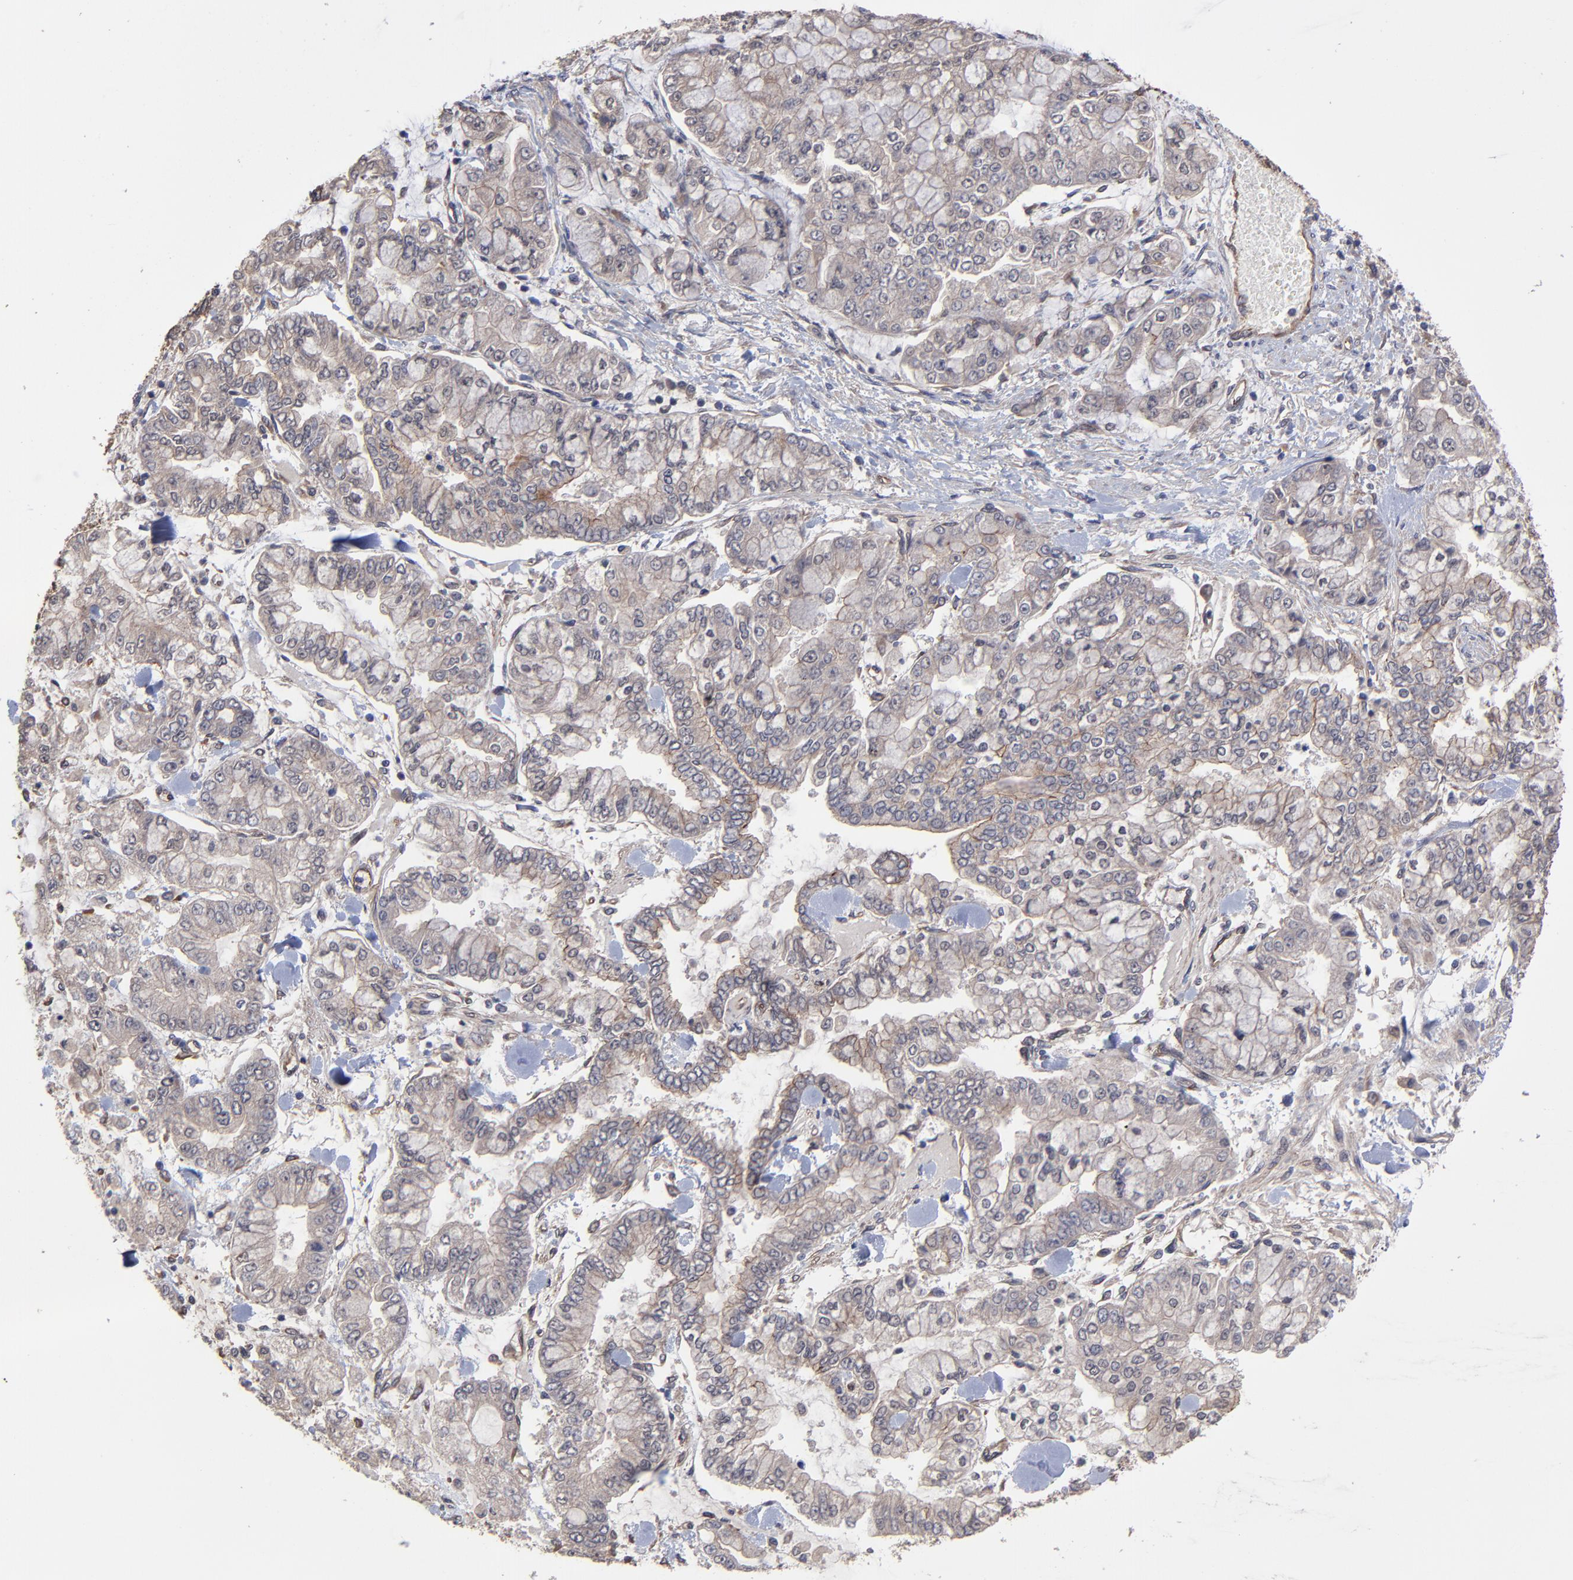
{"staining": {"intensity": "weak", "quantity": "25%-75%", "location": "cytoplasmic/membranous"}, "tissue": "stomach cancer", "cell_type": "Tumor cells", "image_type": "cancer", "snomed": [{"axis": "morphology", "description": "Normal tissue, NOS"}, {"axis": "morphology", "description": "Adenocarcinoma, NOS"}, {"axis": "topography", "description": "Stomach, upper"}, {"axis": "topography", "description": "Stomach"}], "caption": "The micrograph demonstrates immunohistochemical staining of stomach cancer (adenocarcinoma). There is weak cytoplasmic/membranous expression is identified in approximately 25%-75% of tumor cells.", "gene": "ZNF780B", "patient": {"sex": "male", "age": 76}}